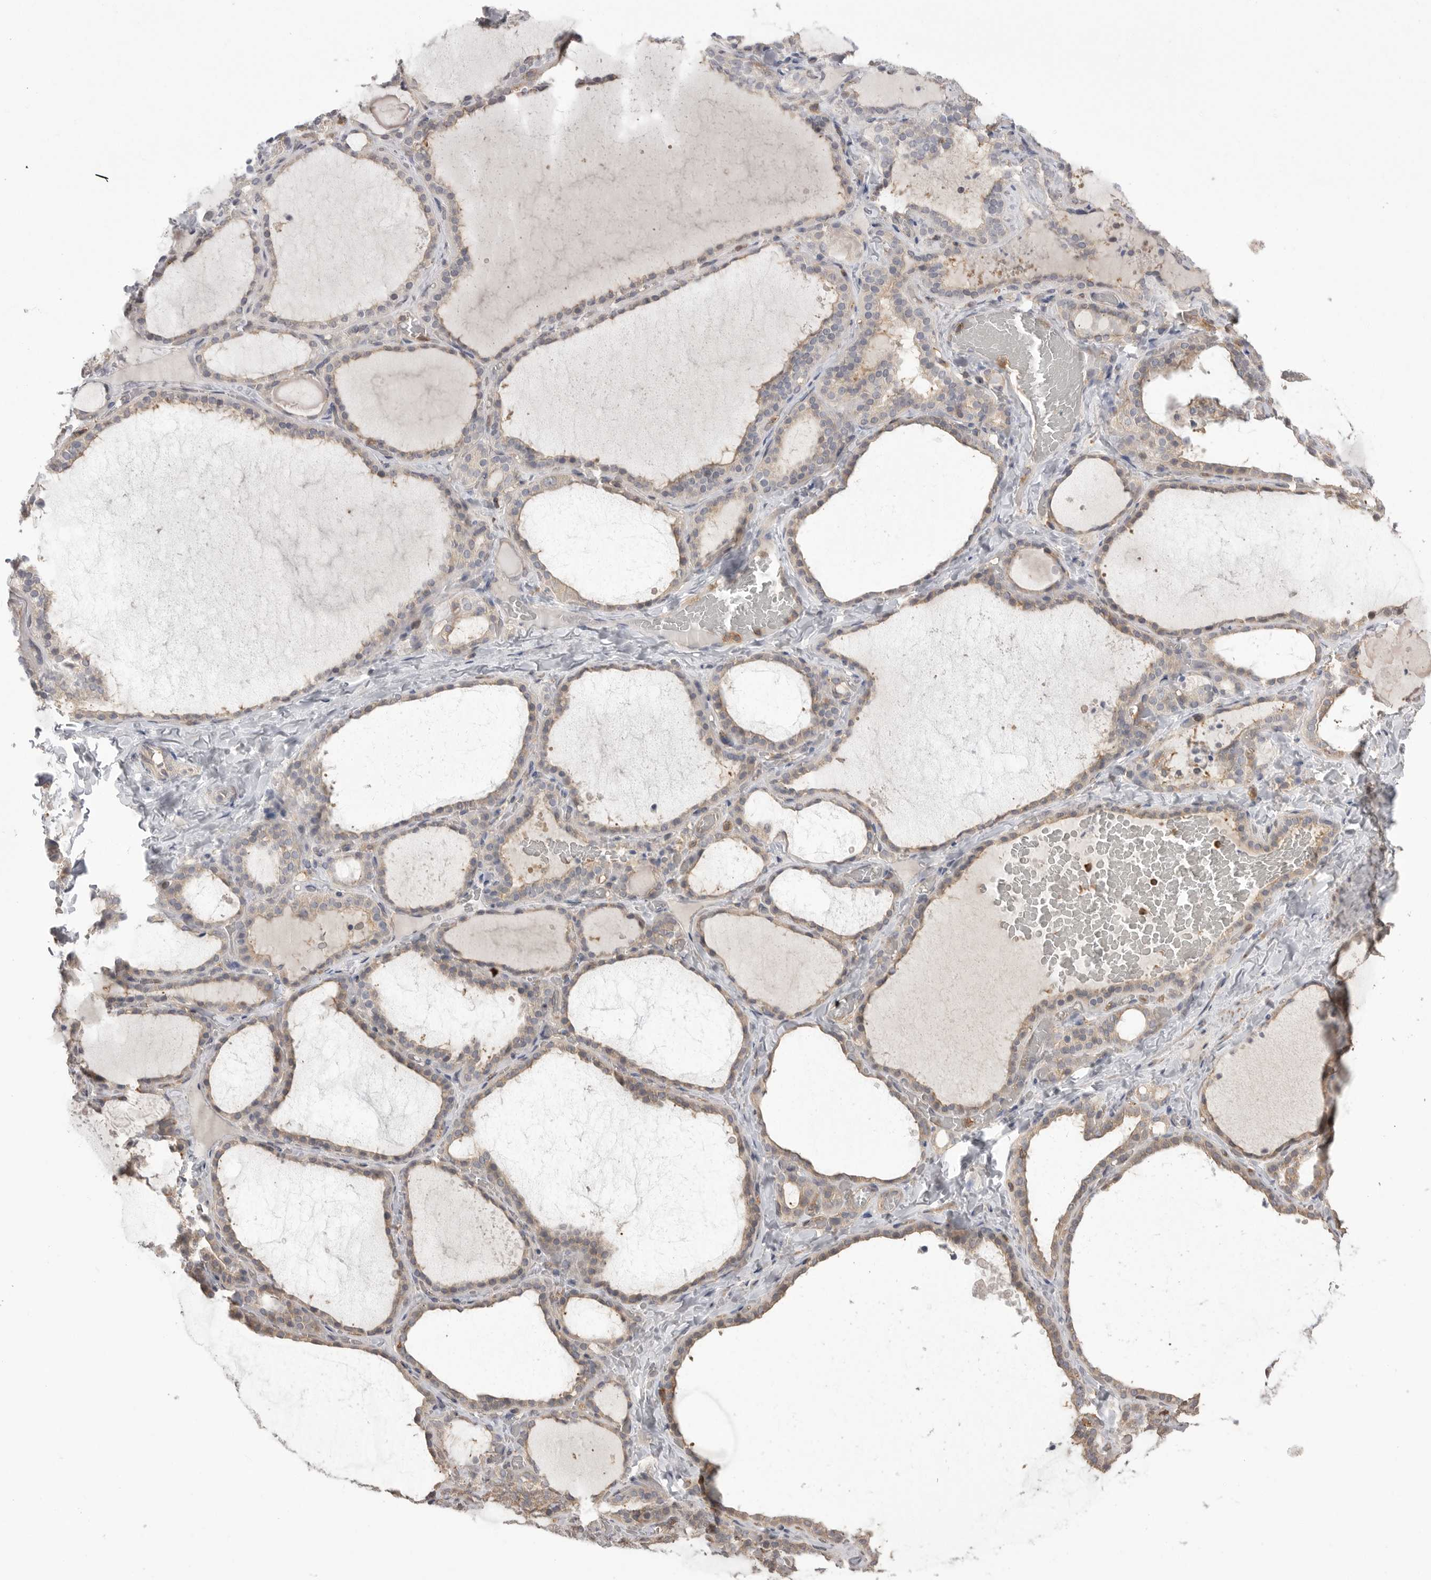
{"staining": {"intensity": "weak", "quantity": "<25%", "location": "cytoplasmic/membranous"}, "tissue": "thyroid gland", "cell_type": "Glandular cells", "image_type": "normal", "snomed": [{"axis": "morphology", "description": "Normal tissue, NOS"}, {"axis": "topography", "description": "Thyroid gland"}], "caption": "IHC image of benign thyroid gland stained for a protein (brown), which reveals no positivity in glandular cells.", "gene": "TOP2A", "patient": {"sex": "female", "age": 22}}